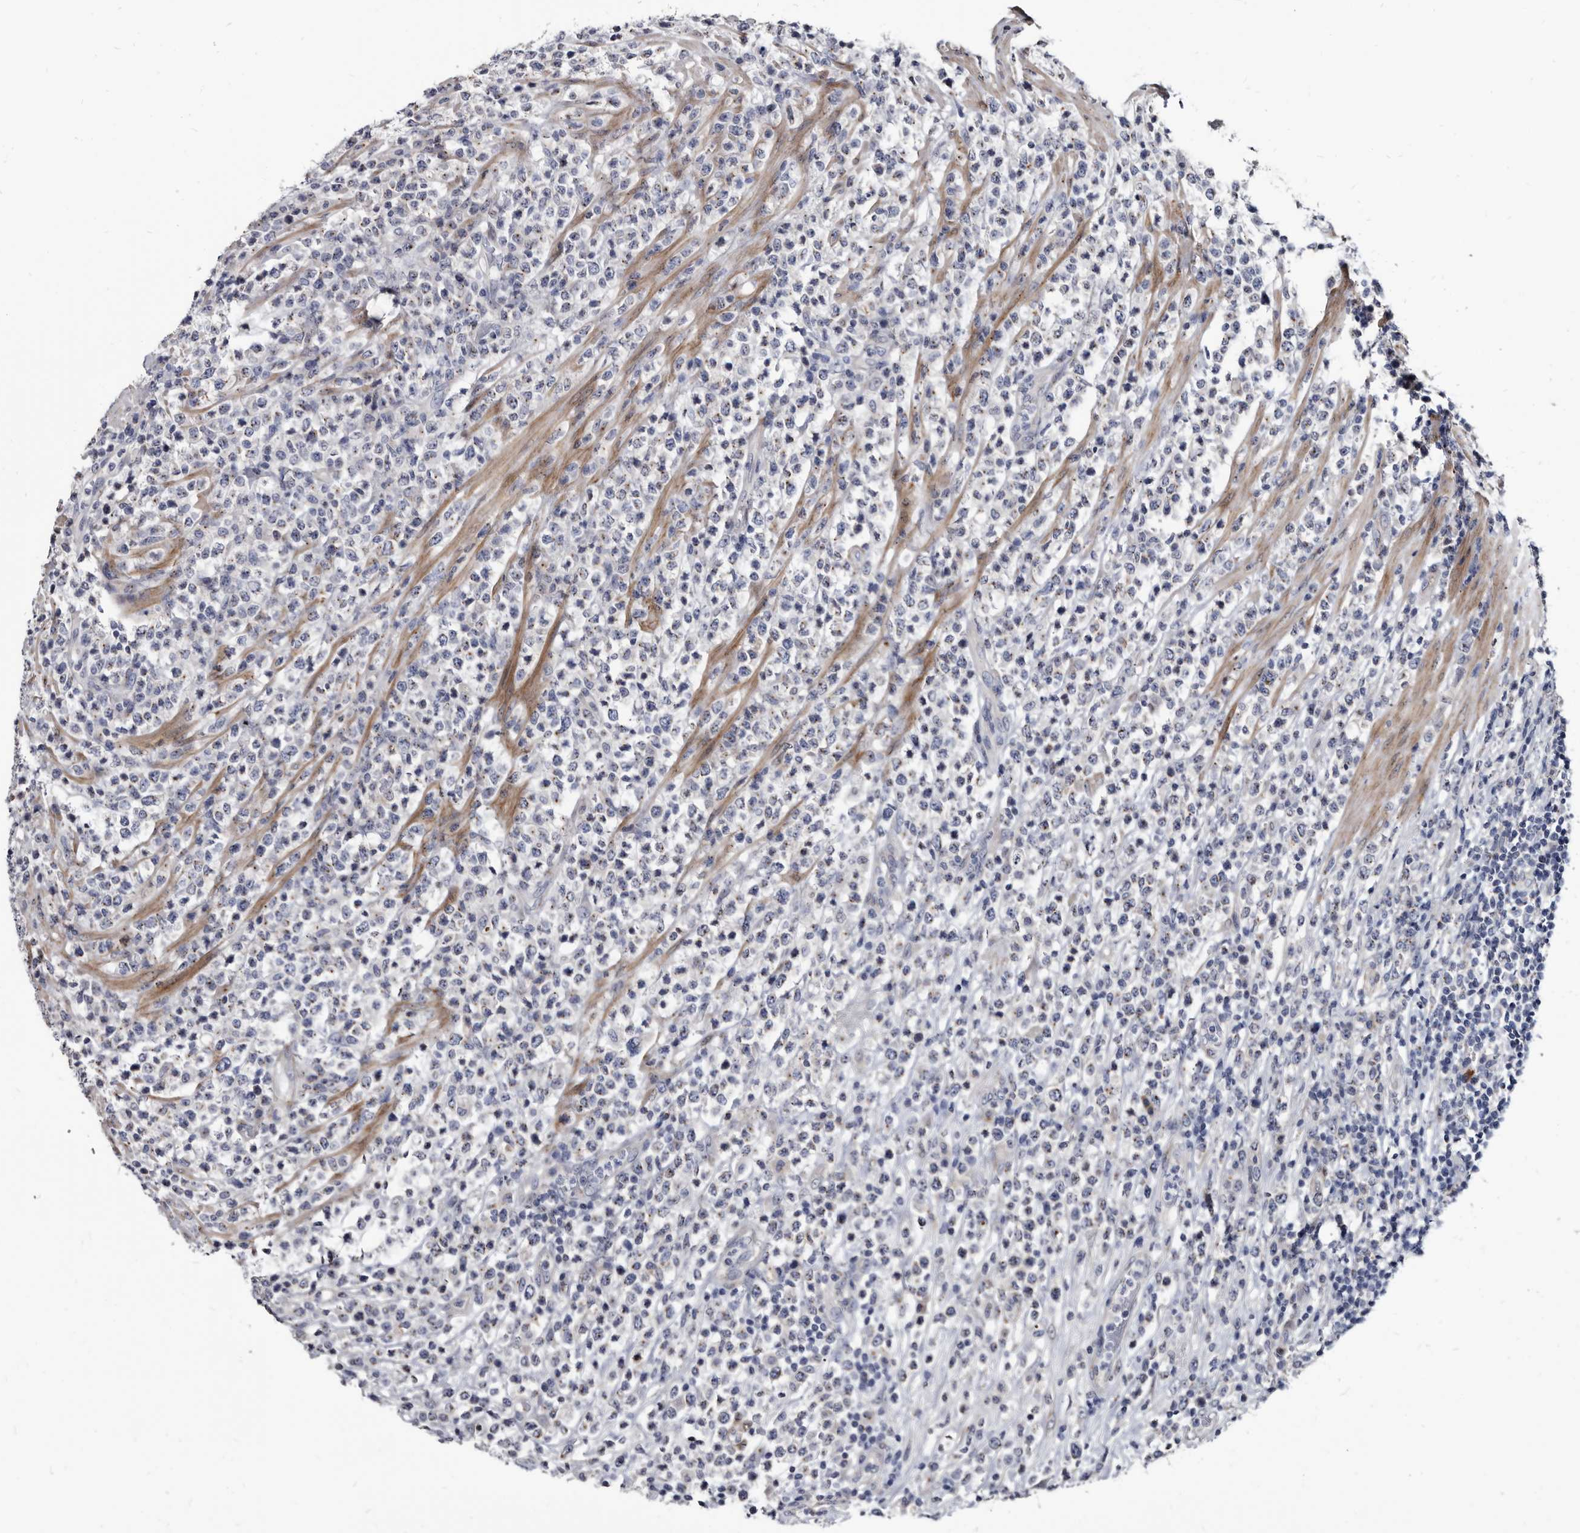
{"staining": {"intensity": "negative", "quantity": "none", "location": "none"}, "tissue": "lymphoma", "cell_type": "Tumor cells", "image_type": "cancer", "snomed": [{"axis": "morphology", "description": "Malignant lymphoma, non-Hodgkin's type, High grade"}, {"axis": "topography", "description": "Colon"}], "caption": "Tumor cells are negative for protein expression in human lymphoma.", "gene": "PRSS8", "patient": {"sex": "female", "age": 53}}